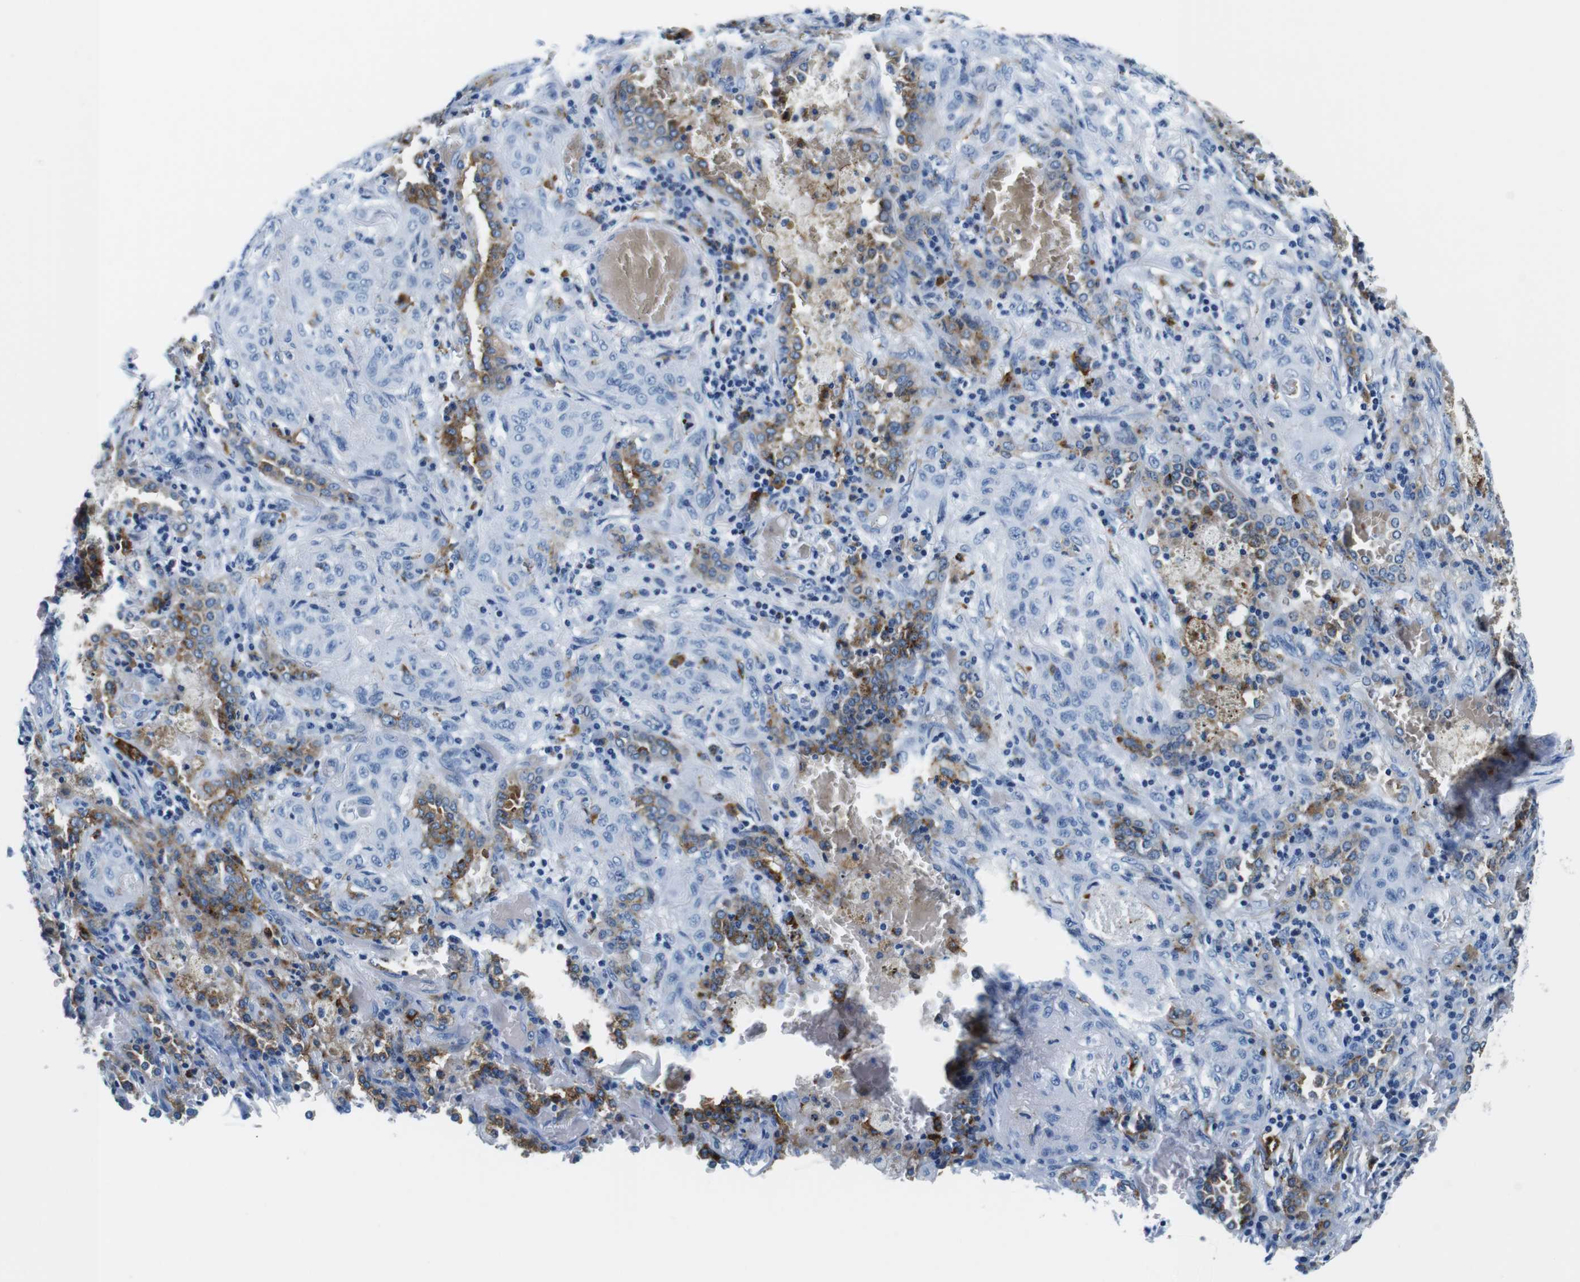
{"staining": {"intensity": "negative", "quantity": "none", "location": "none"}, "tissue": "lung cancer", "cell_type": "Tumor cells", "image_type": "cancer", "snomed": [{"axis": "morphology", "description": "Squamous cell carcinoma, NOS"}, {"axis": "topography", "description": "Lung"}], "caption": "High power microscopy histopathology image of an immunohistochemistry image of squamous cell carcinoma (lung), revealing no significant expression in tumor cells. (DAB IHC visualized using brightfield microscopy, high magnification).", "gene": "HLA-DRB1", "patient": {"sex": "female", "age": 47}}